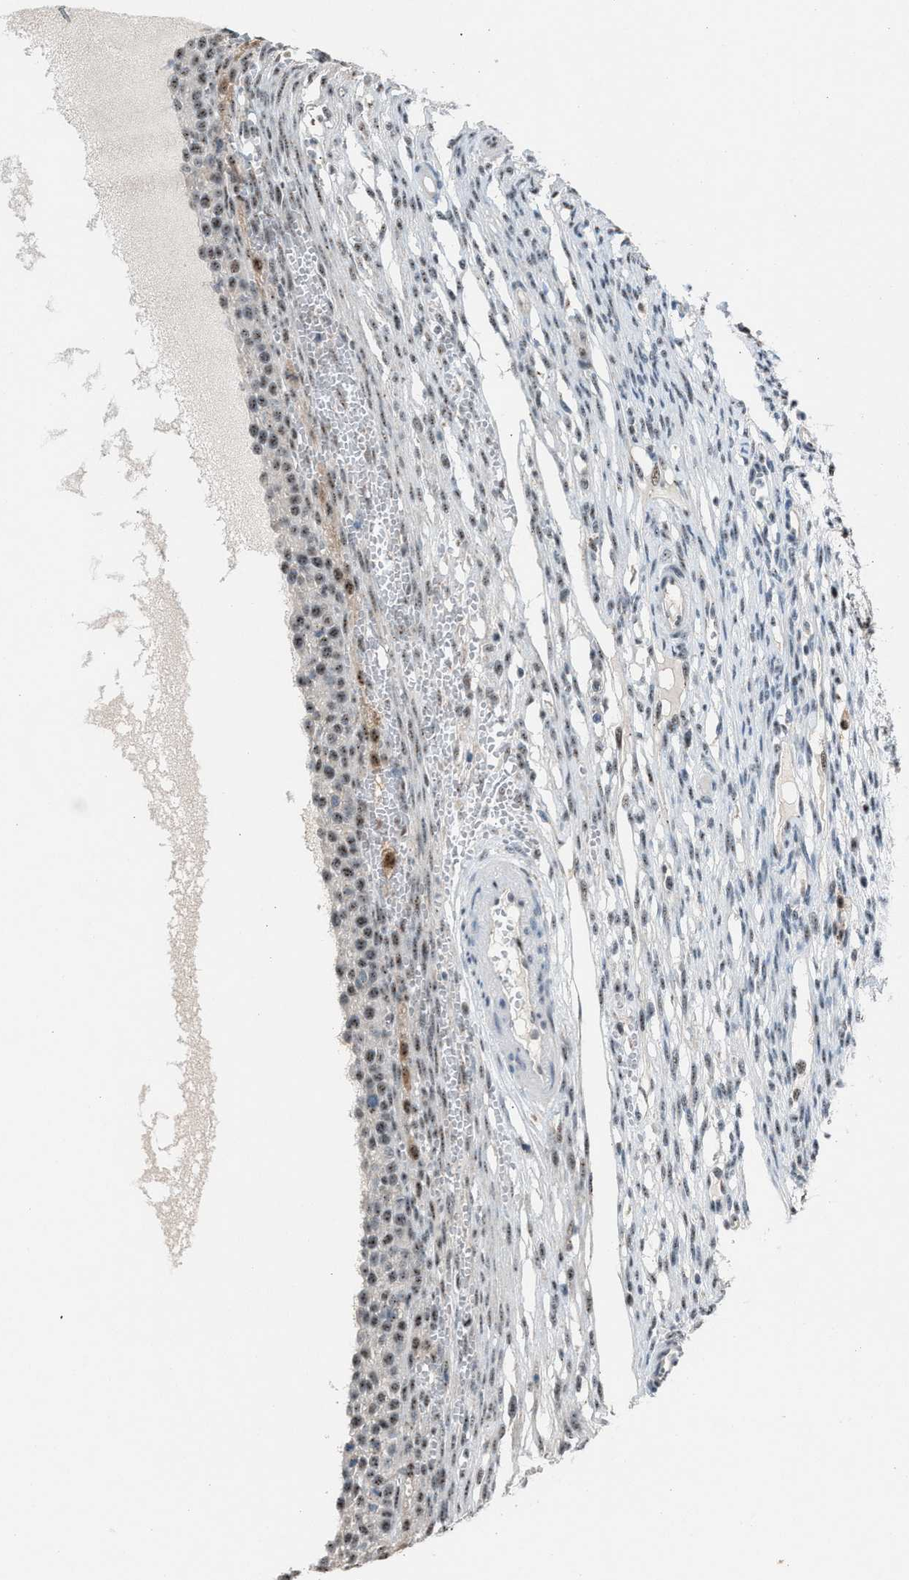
{"staining": {"intensity": "negative", "quantity": "none", "location": "none"}, "tissue": "ovary", "cell_type": "Ovarian stroma cells", "image_type": "normal", "snomed": [{"axis": "morphology", "description": "Normal tissue, NOS"}, {"axis": "topography", "description": "Ovary"}], "caption": "There is no significant expression in ovarian stroma cells of ovary. (DAB IHC with hematoxylin counter stain).", "gene": "CENPP", "patient": {"sex": "female", "age": 33}}